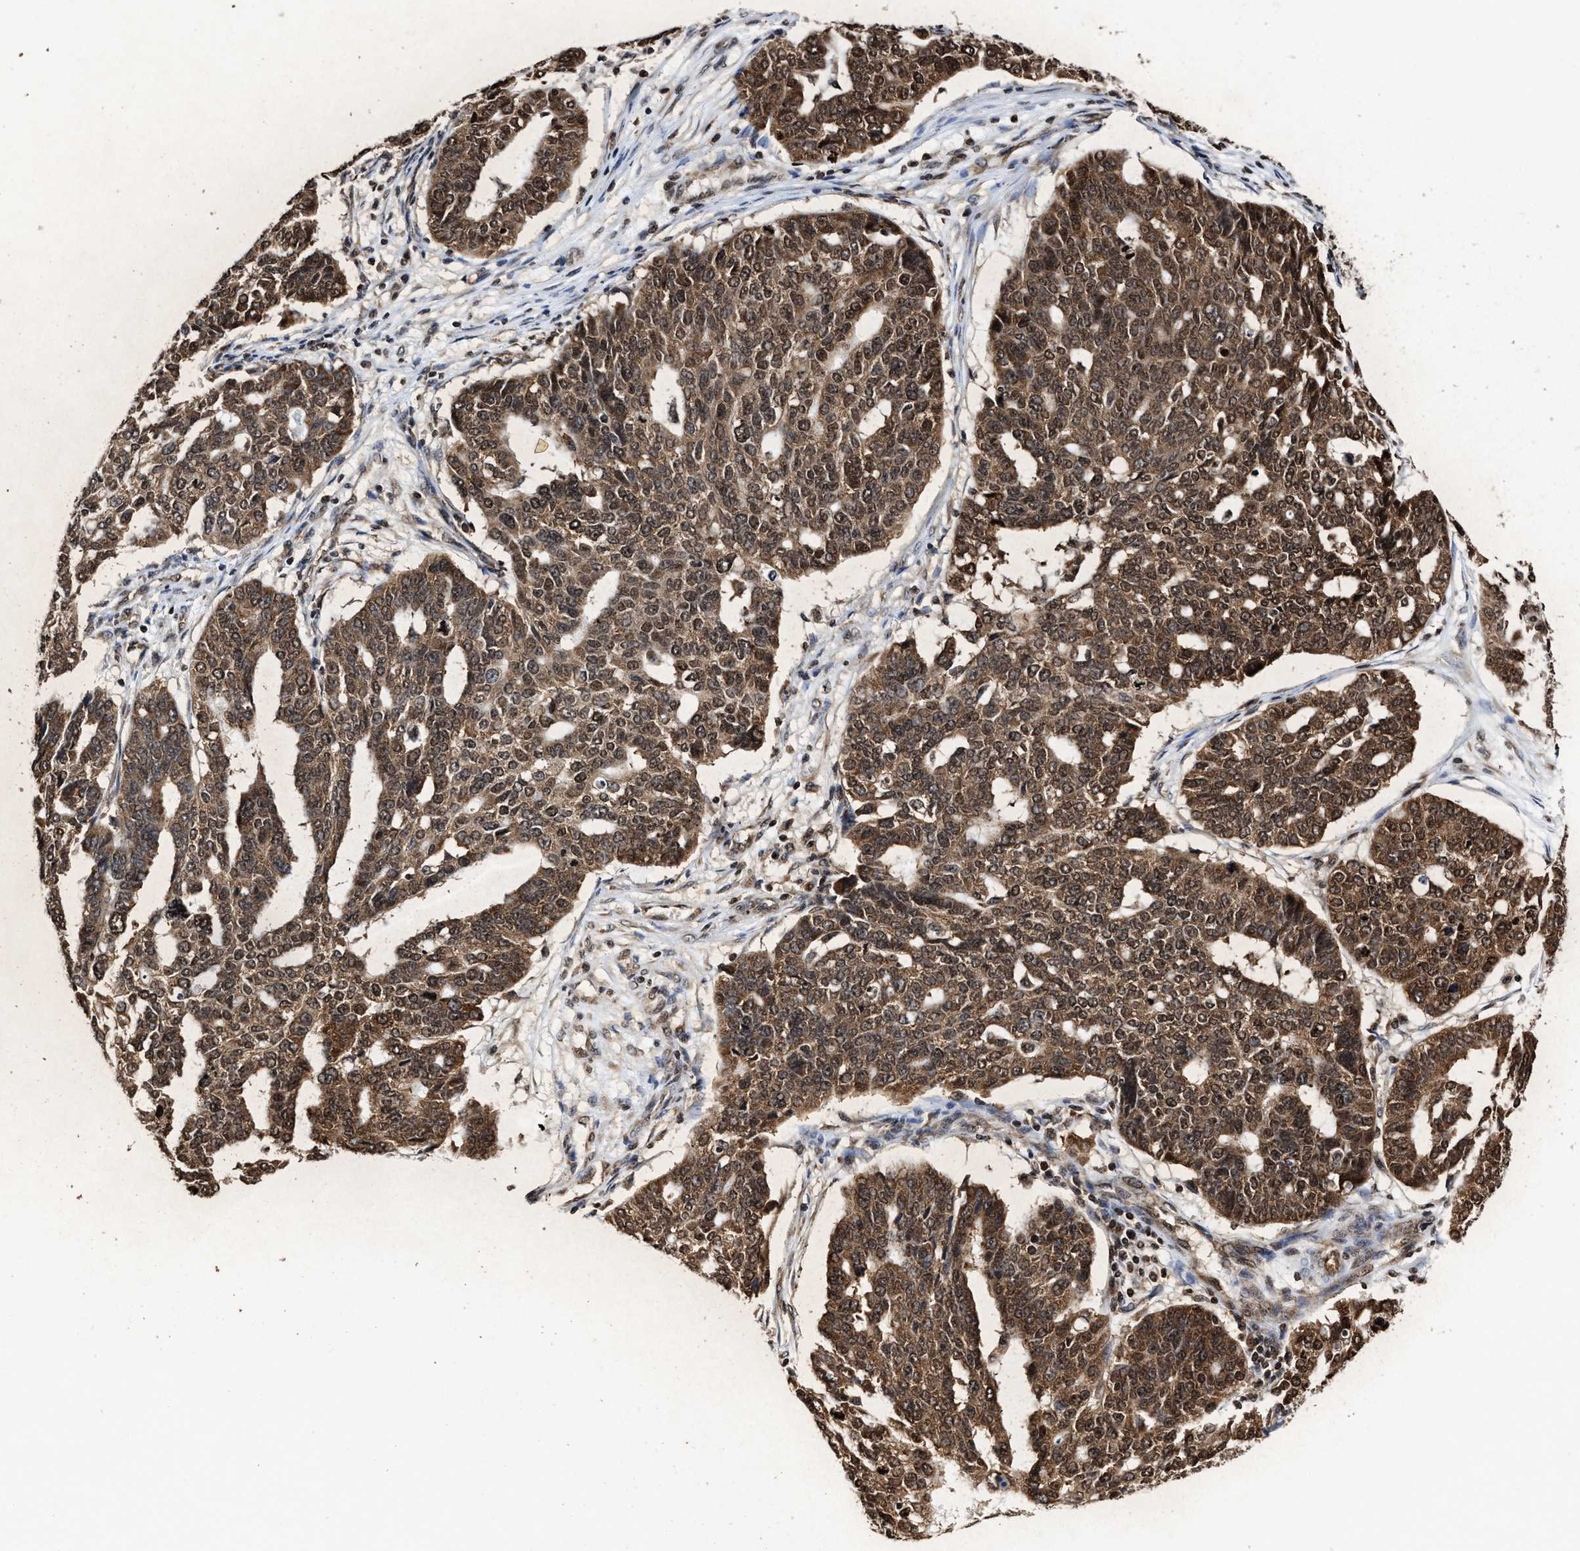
{"staining": {"intensity": "strong", "quantity": ">75%", "location": "cytoplasmic/membranous,nuclear"}, "tissue": "ovarian cancer", "cell_type": "Tumor cells", "image_type": "cancer", "snomed": [{"axis": "morphology", "description": "Cystadenocarcinoma, serous, NOS"}, {"axis": "topography", "description": "Ovary"}], "caption": "A brown stain shows strong cytoplasmic/membranous and nuclear staining of a protein in human ovarian serous cystadenocarcinoma tumor cells. The staining was performed using DAB (3,3'-diaminobenzidine), with brown indicating positive protein expression. Nuclei are stained blue with hematoxylin.", "gene": "ALYREF", "patient": {"sex": "female", "age": 59}}